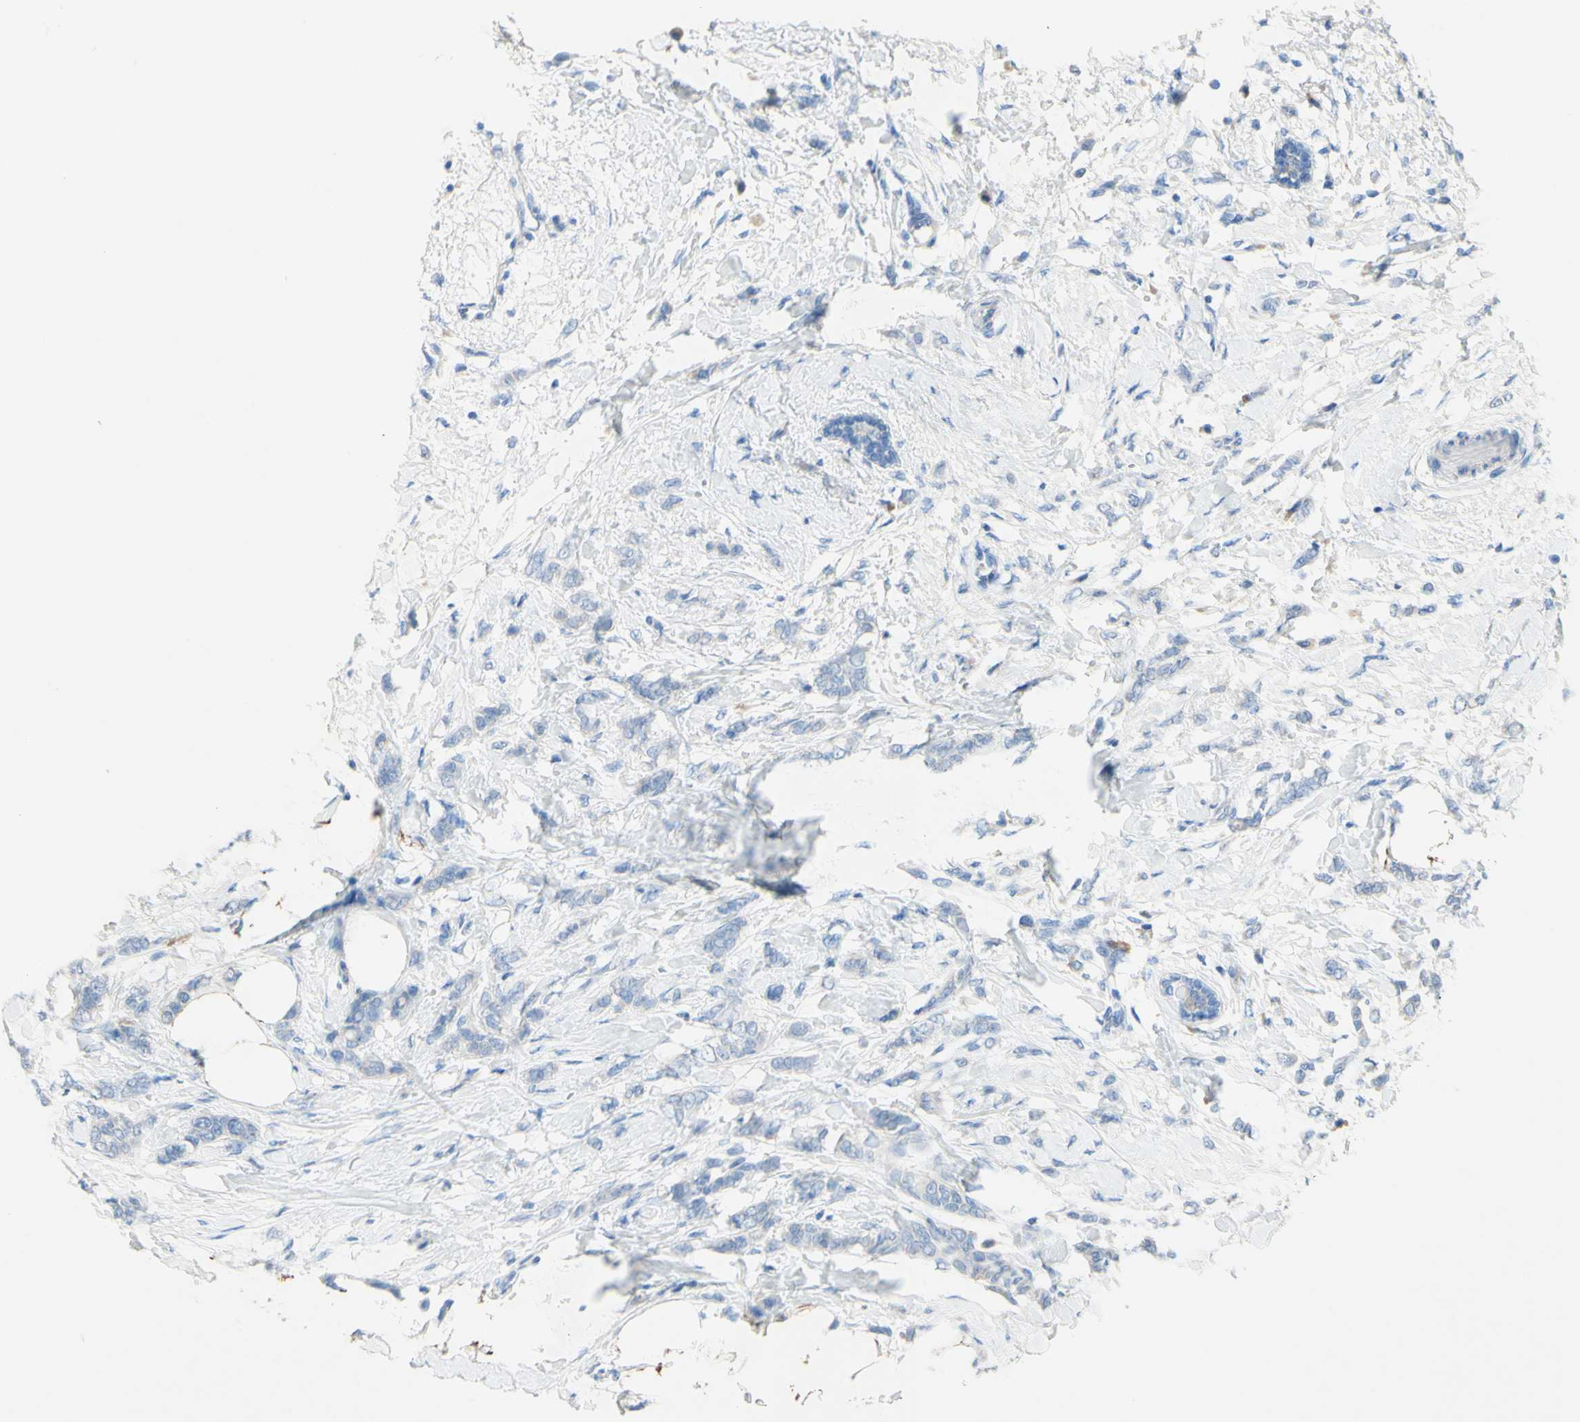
{"staining": {"intensity": "negative", "quantity": "none", "location": "none"}, "tissue": "breast cancer", "cell_type": "Tumor cells", "image_type": "cancer", "snomed": [{"axis": "morphology", "description": "Lobular carcinoma, in situ"}, {"axis": "morphology", "description": "Lobular carcinoma"}, {"axis": "topography", "description": "Breast"}], "caption": "Protein analysis of breast cancer (lobular carcinoma in situ) exhibits no significant positivity in tumor cells.", "gene": "ACADL", "patient": {"sex": "female", "age": 41}}